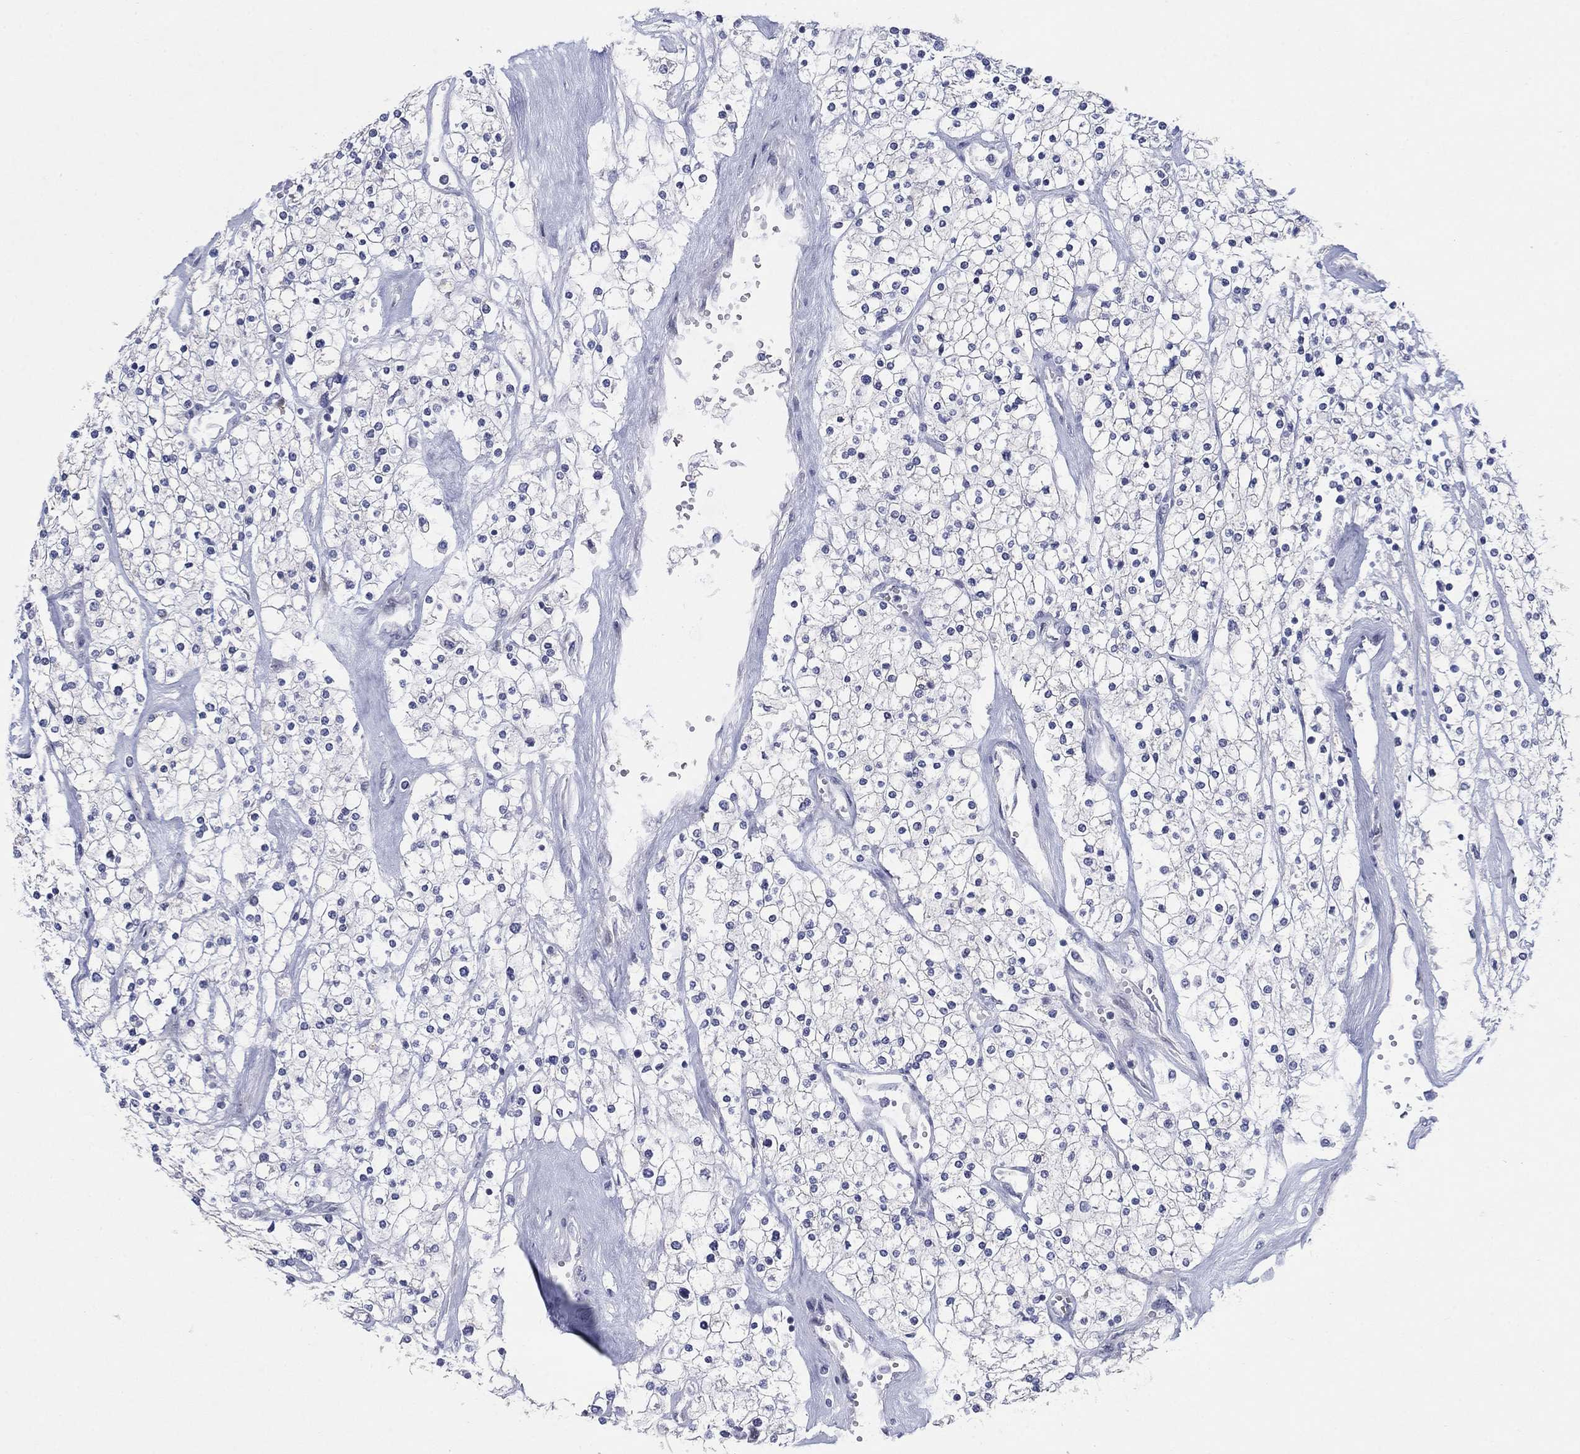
{"staining": {"intensity": "negative", "quantity": "none", "location": "none"}, "tissue": "renal cancer", "cell_type": "Tumor cells", "image_type": "cancer", "snomed": [{"axis": "morphology", "description": "Adenocarcinoma, NOS"}, {"axis": "topography", "description": "Kidney"}], "caption": "This histopathology image is of adenocarcinoma (renal) stained with IHC to label a protein in brown with the nuclei are counter-stained blue. There is no expression in tumor cells. The staining is performed using DAB brown chromogen with nuclei counter-stained in using hematoxylin.", "gene": "SDC1", "patient": {"sex": "male", "age": 80}}